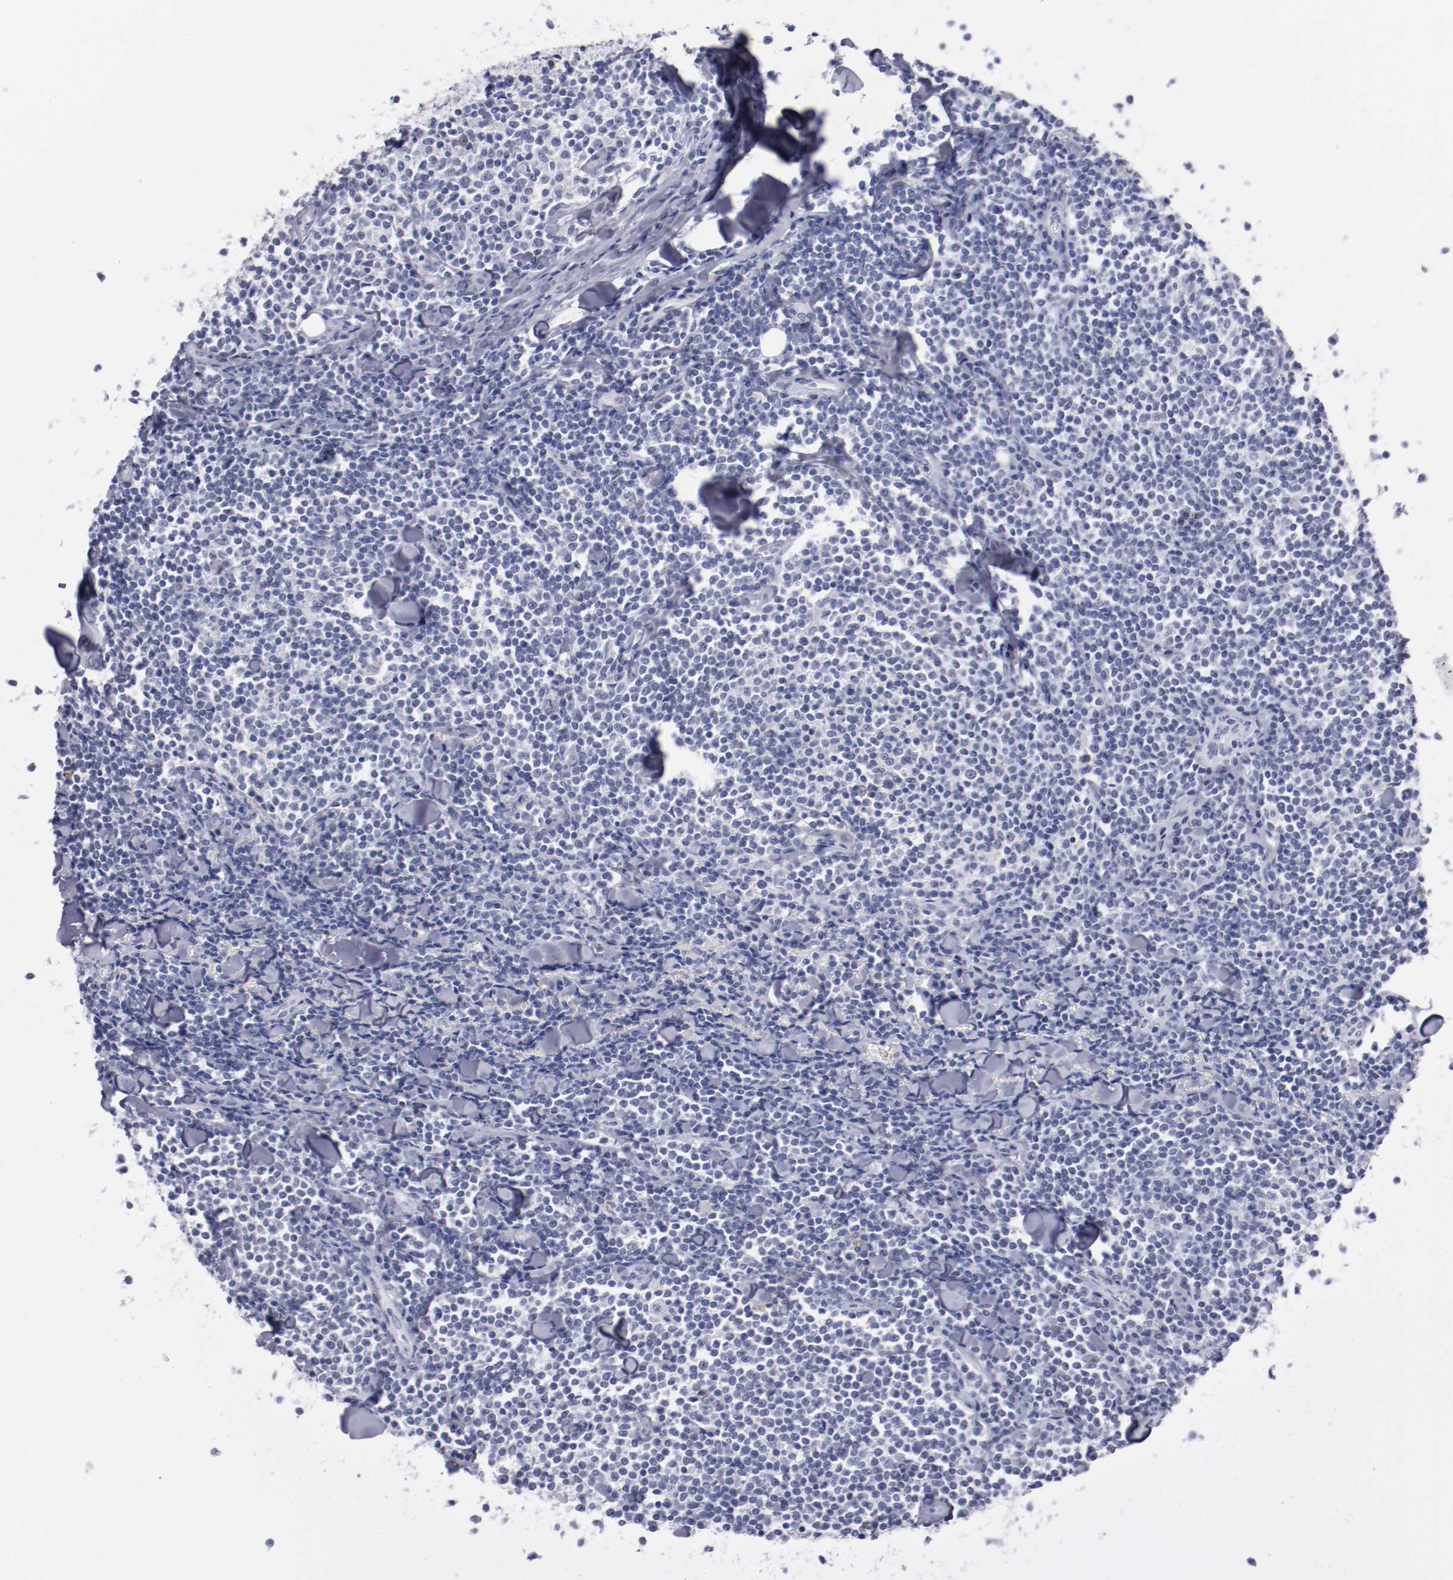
{"staining": {"intensity": "negative", "quantity": "none", "location": "none"}, "tissue": "lymphoma", "cell_type": "Tumor cells", "image_type": "cancer", "snomed": [{"axis": "morphology", "description": "Malignant lymphoma, non-Hodgkin's type, Low grade"}, {"axis": "topography", "description": "Soft tissue"}], "caption": "This is an immunohistochemistry micrograph of human lymphoma. There is no positivity in tumor cells.", "gene": "HNF1B", "patient": {"sex": "male", "age": 92}}